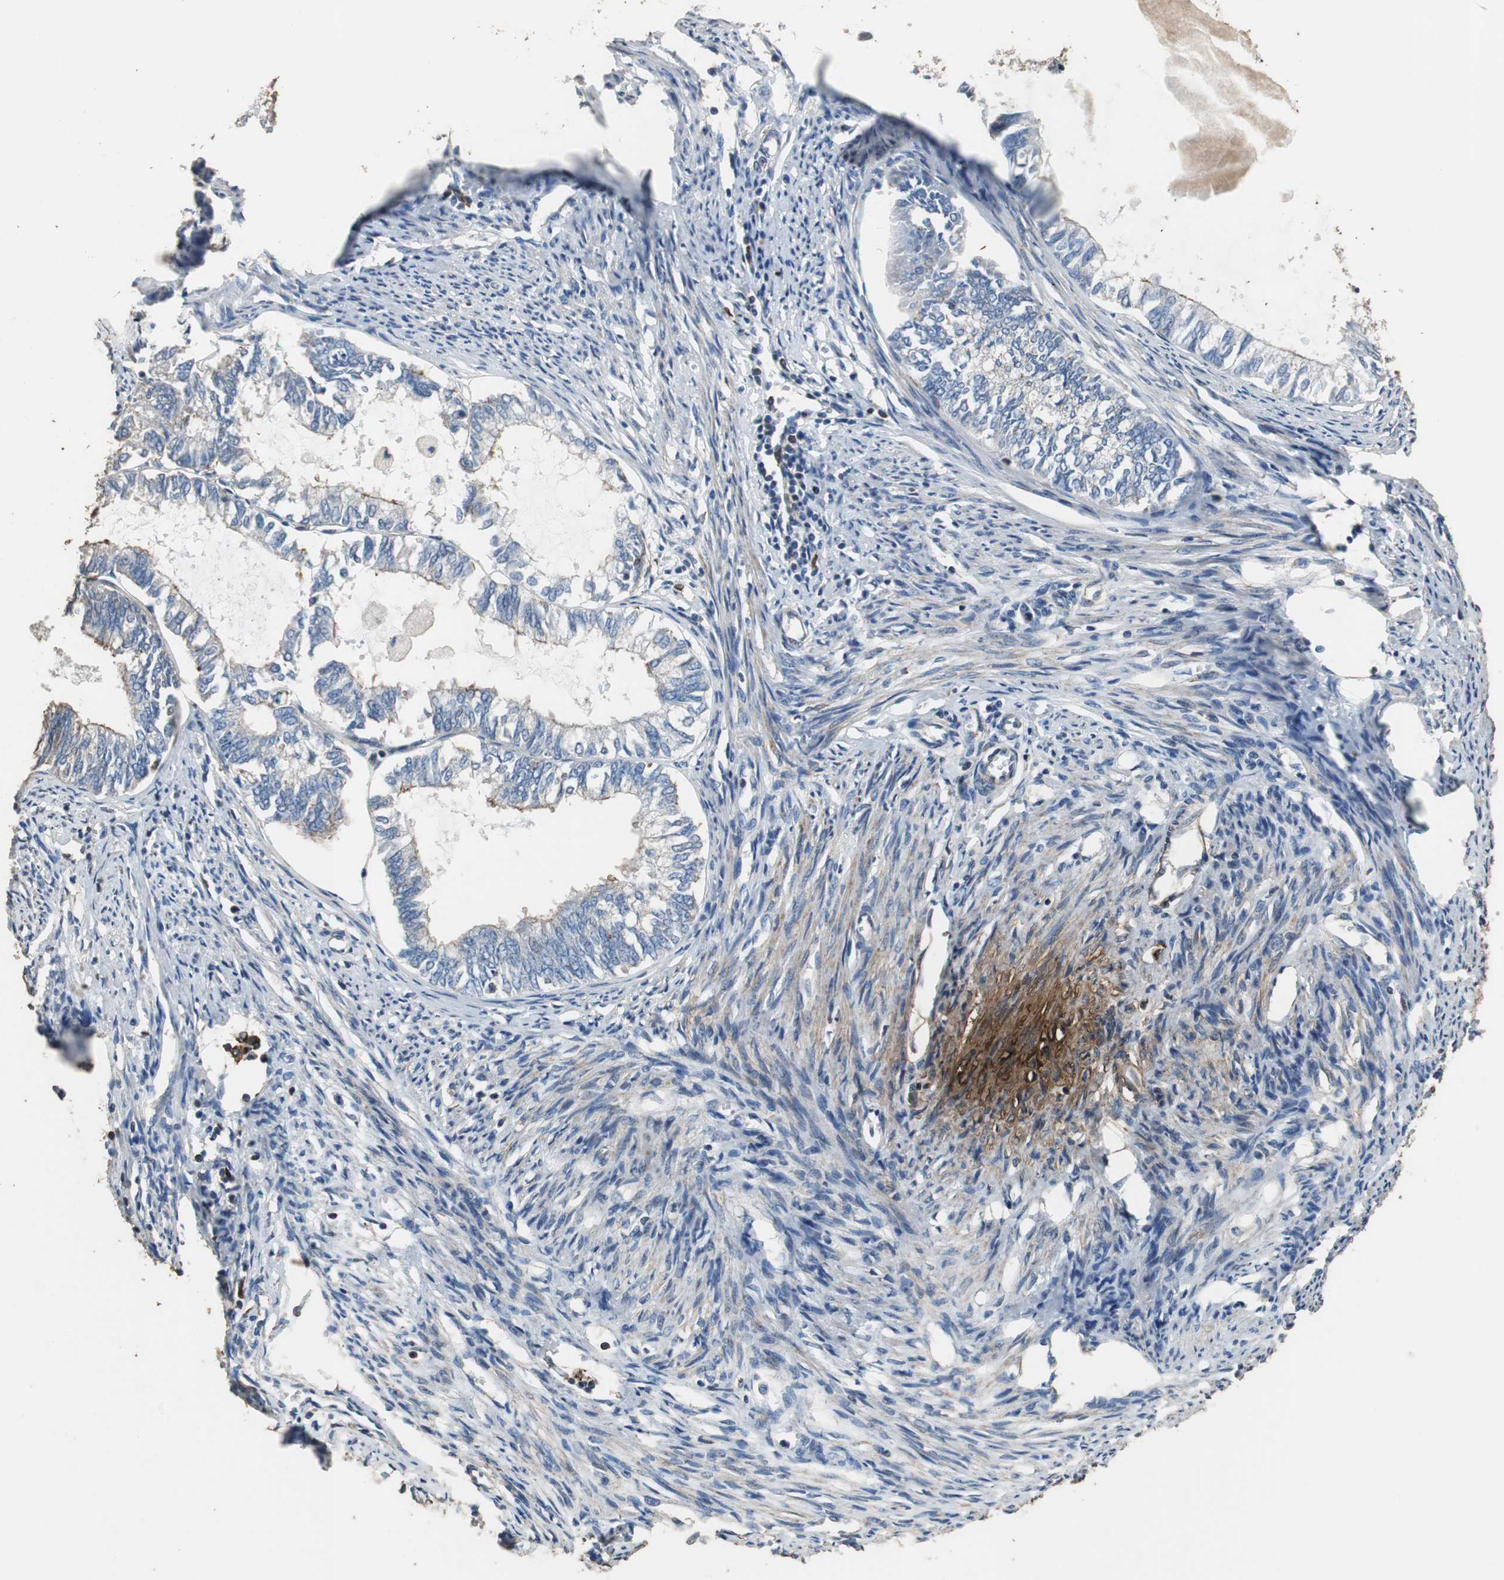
{"staining": {"intensity": "negative", "quantity": "none", "location": "none"}, "tissue": "endometrial cancer", "cell_type": "Tumor cells", "image_type": "cancer", "snomed": [{"axis": "morphology", "description": "Adenocarcinoma, NOS"}, {"axis": "topography", "description": "Endometrium"}], "caption": "High power microscopy micrograph of an IHC histopathology image of endometrial cancer (adenocarcinoma), revealing no significant expression in tumor cells. Nuclei are stained in blue.", "gene": "PRKRA", "patient": {"sex": "female", "age": 86}}